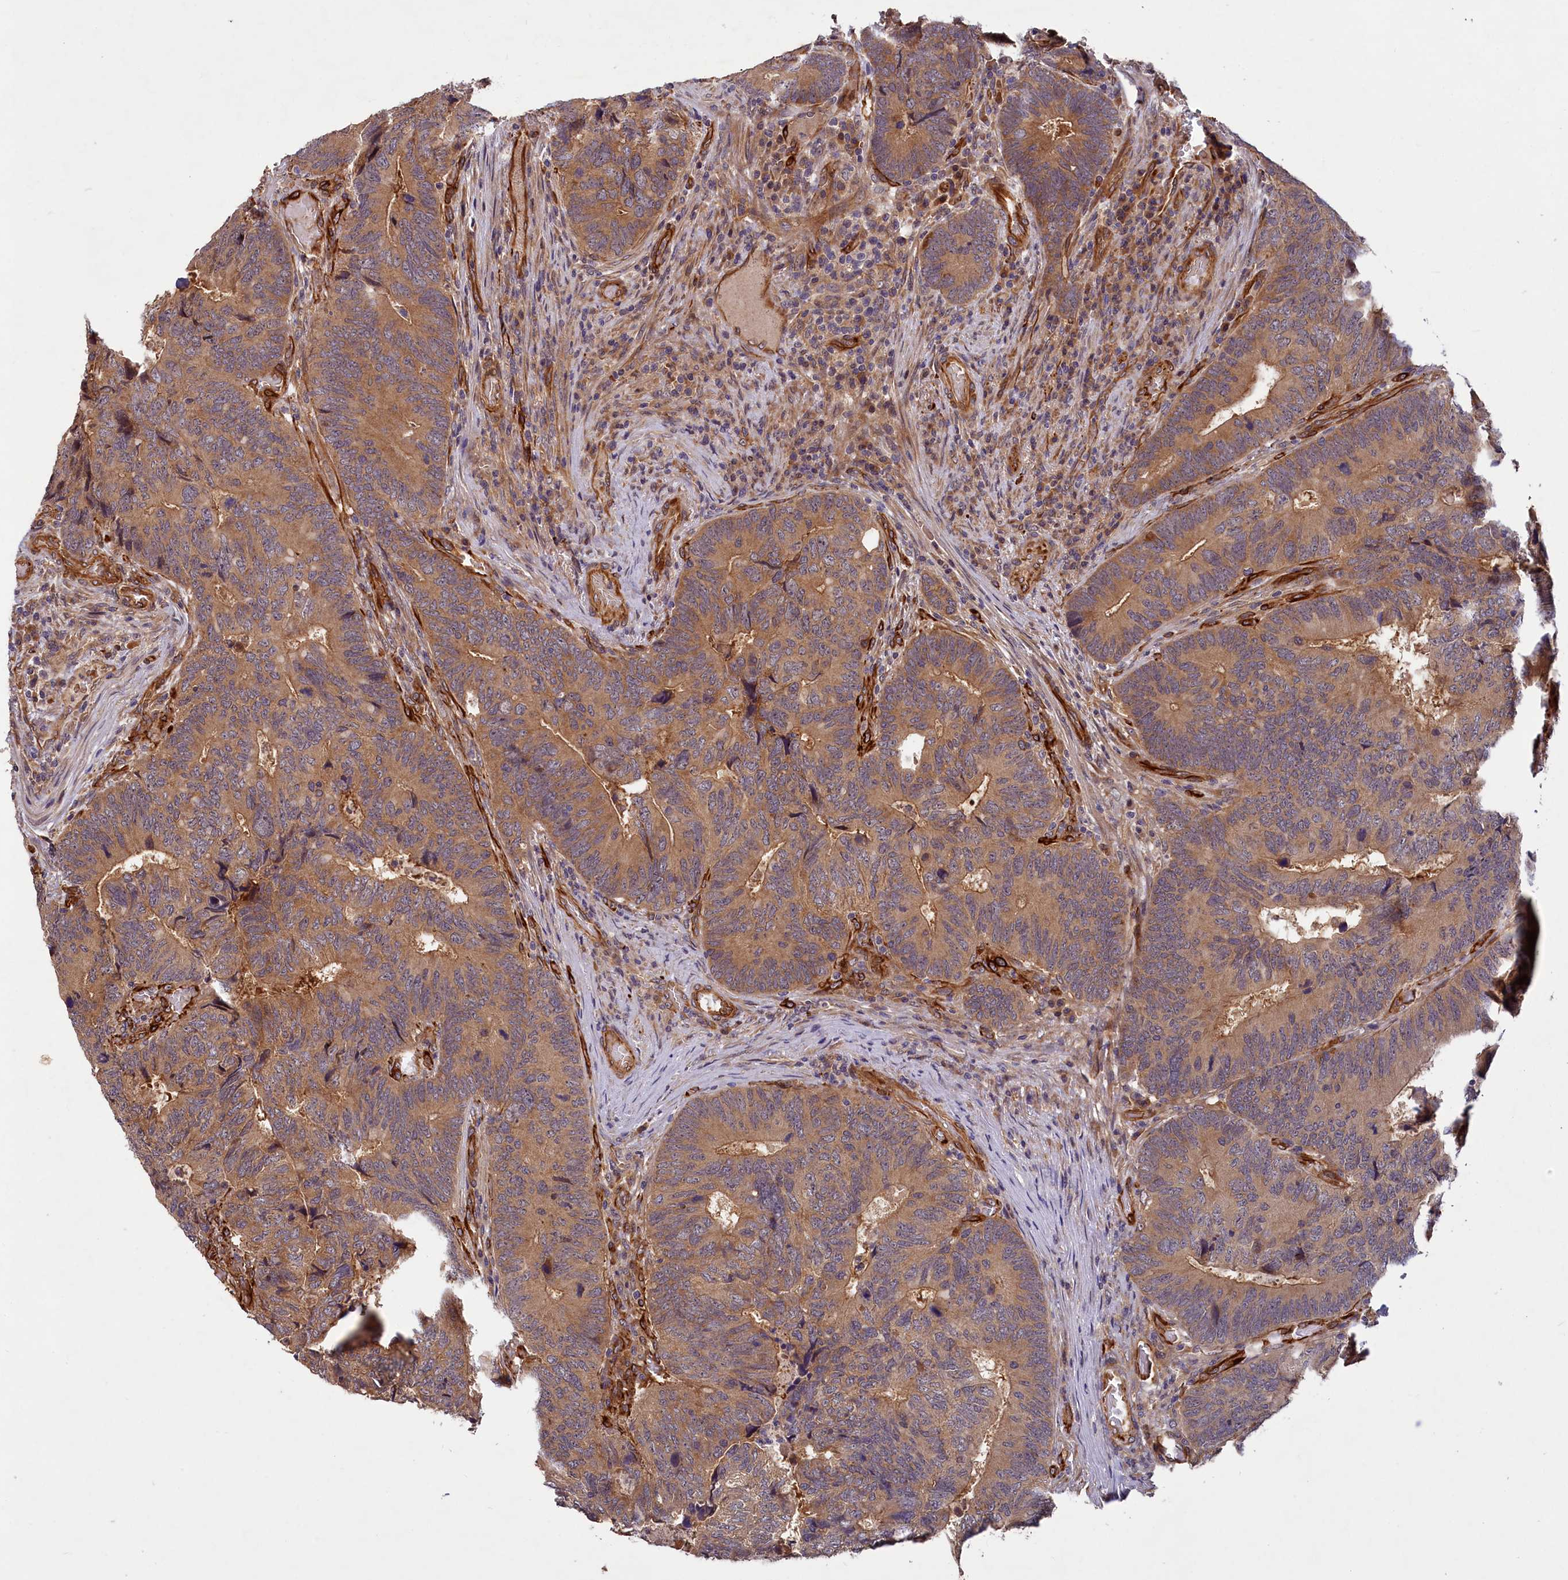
{"staining": {"intensity": "moderate", "quantity": ">75%", "location": "cytoplasmic/membranous"}, "tissue": "colorectal cancer", "cell_type": "Tumor cells", "image_type": "cancer", "snomed": [{"axis": "morphology", "description": "Adenocarcinoma, NOS"}, {"axis": "topography", "description": "Colon"}], "caption": "Human colorectal cancer stained with a brown dye displays moderate cytoplasmic/membranous positive positivity in approximately >75% of tumor cells.", "gene": "PKN2", "patient": {"sex": "female", "age": 67}}